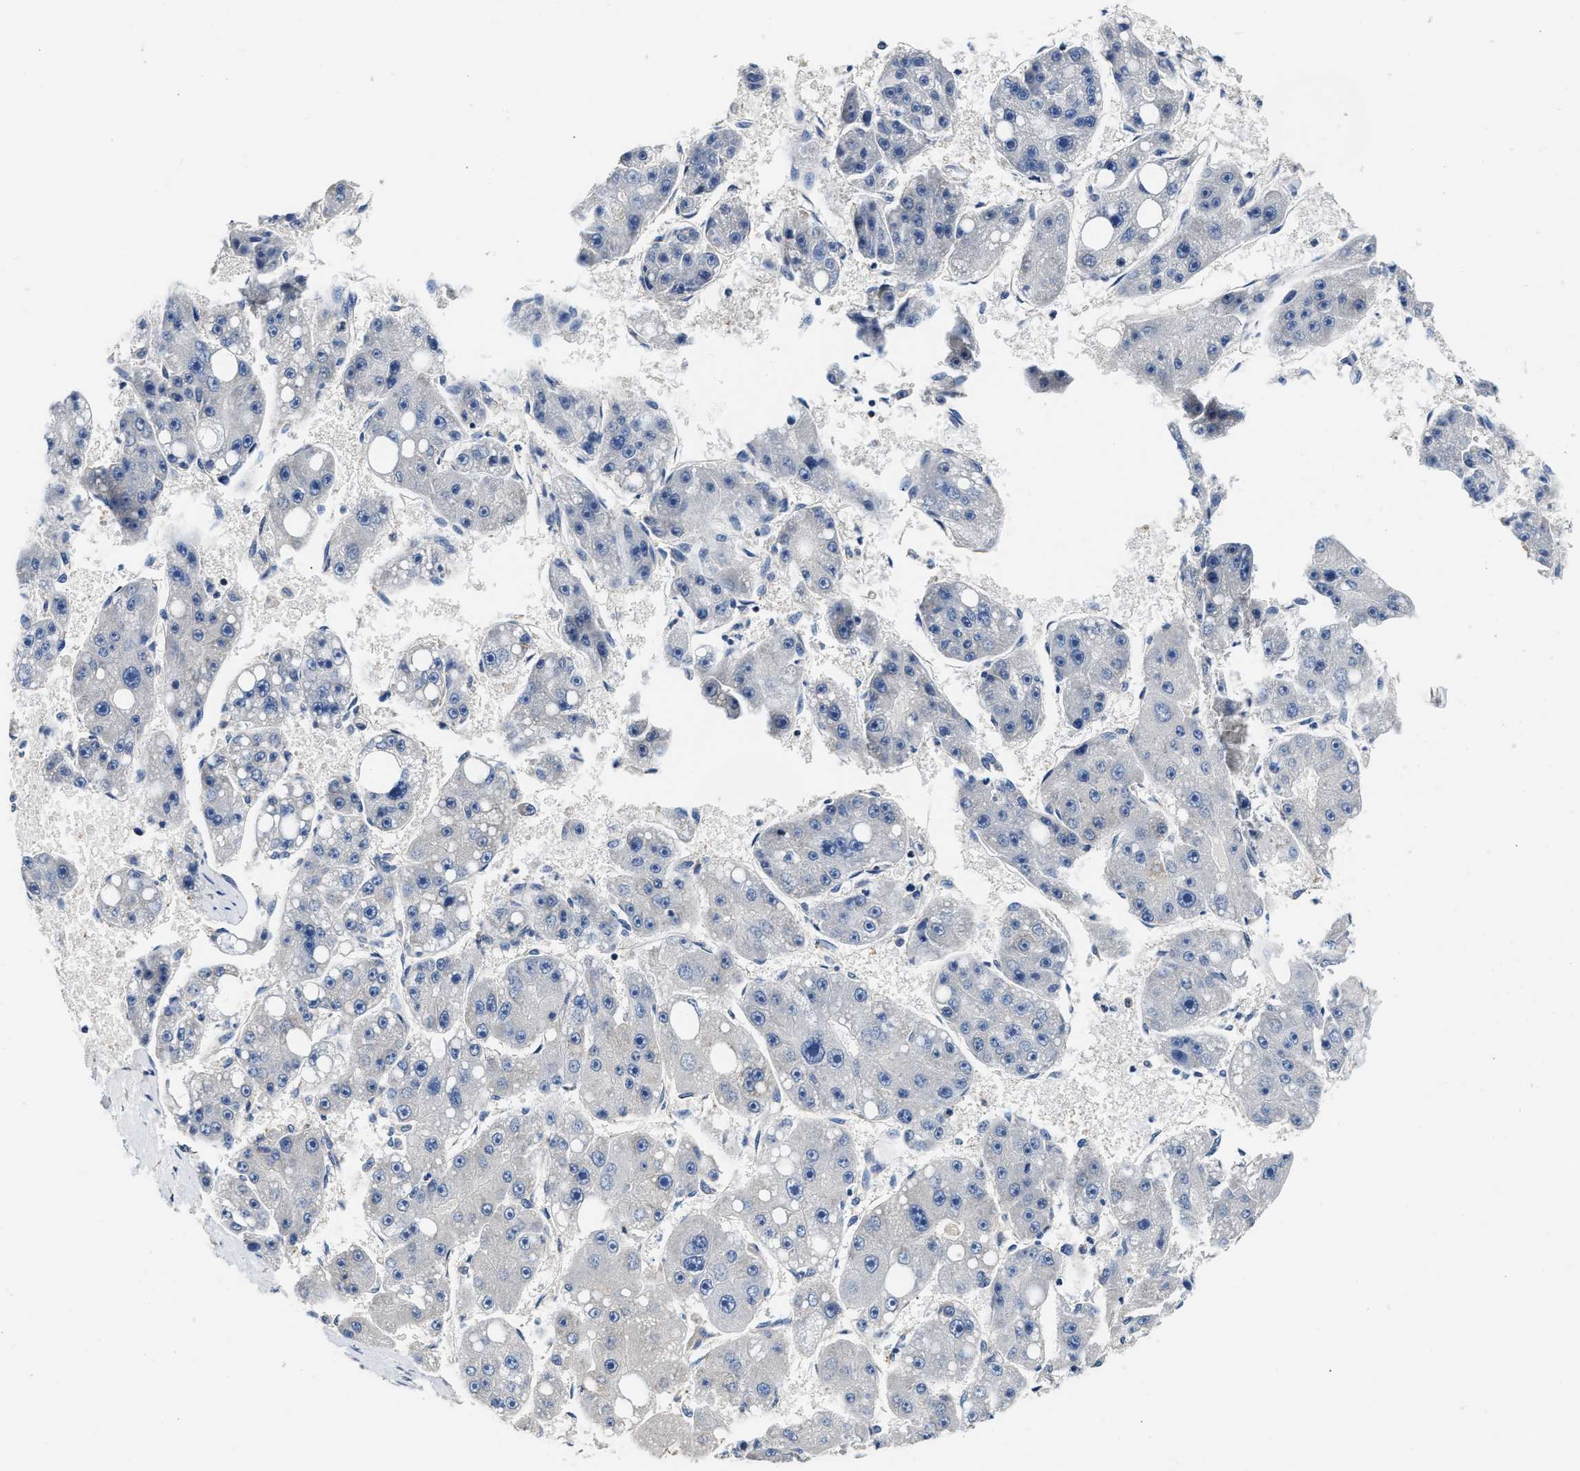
{"staining": {"intensity": "negative", "quantity": "none", "location": "none"}, "tissue": "liver cancer", "cell_type": "Tumor cells", "image_type": "cancer", "snomed": [{"axis": "morphology", "description": "Carcinoma, Hepatocellular, NOS"}, {"axis": "topography", "description": "Liver"}], "caption": "DAB (3,3'-diaminobenzidine) immunohistochemical staining of liver hepatocellular carcinoma demonstrates no significant staining in tumor cells.", "gene": "TEX2", "patient": {"sex": "female", "age": 61}}